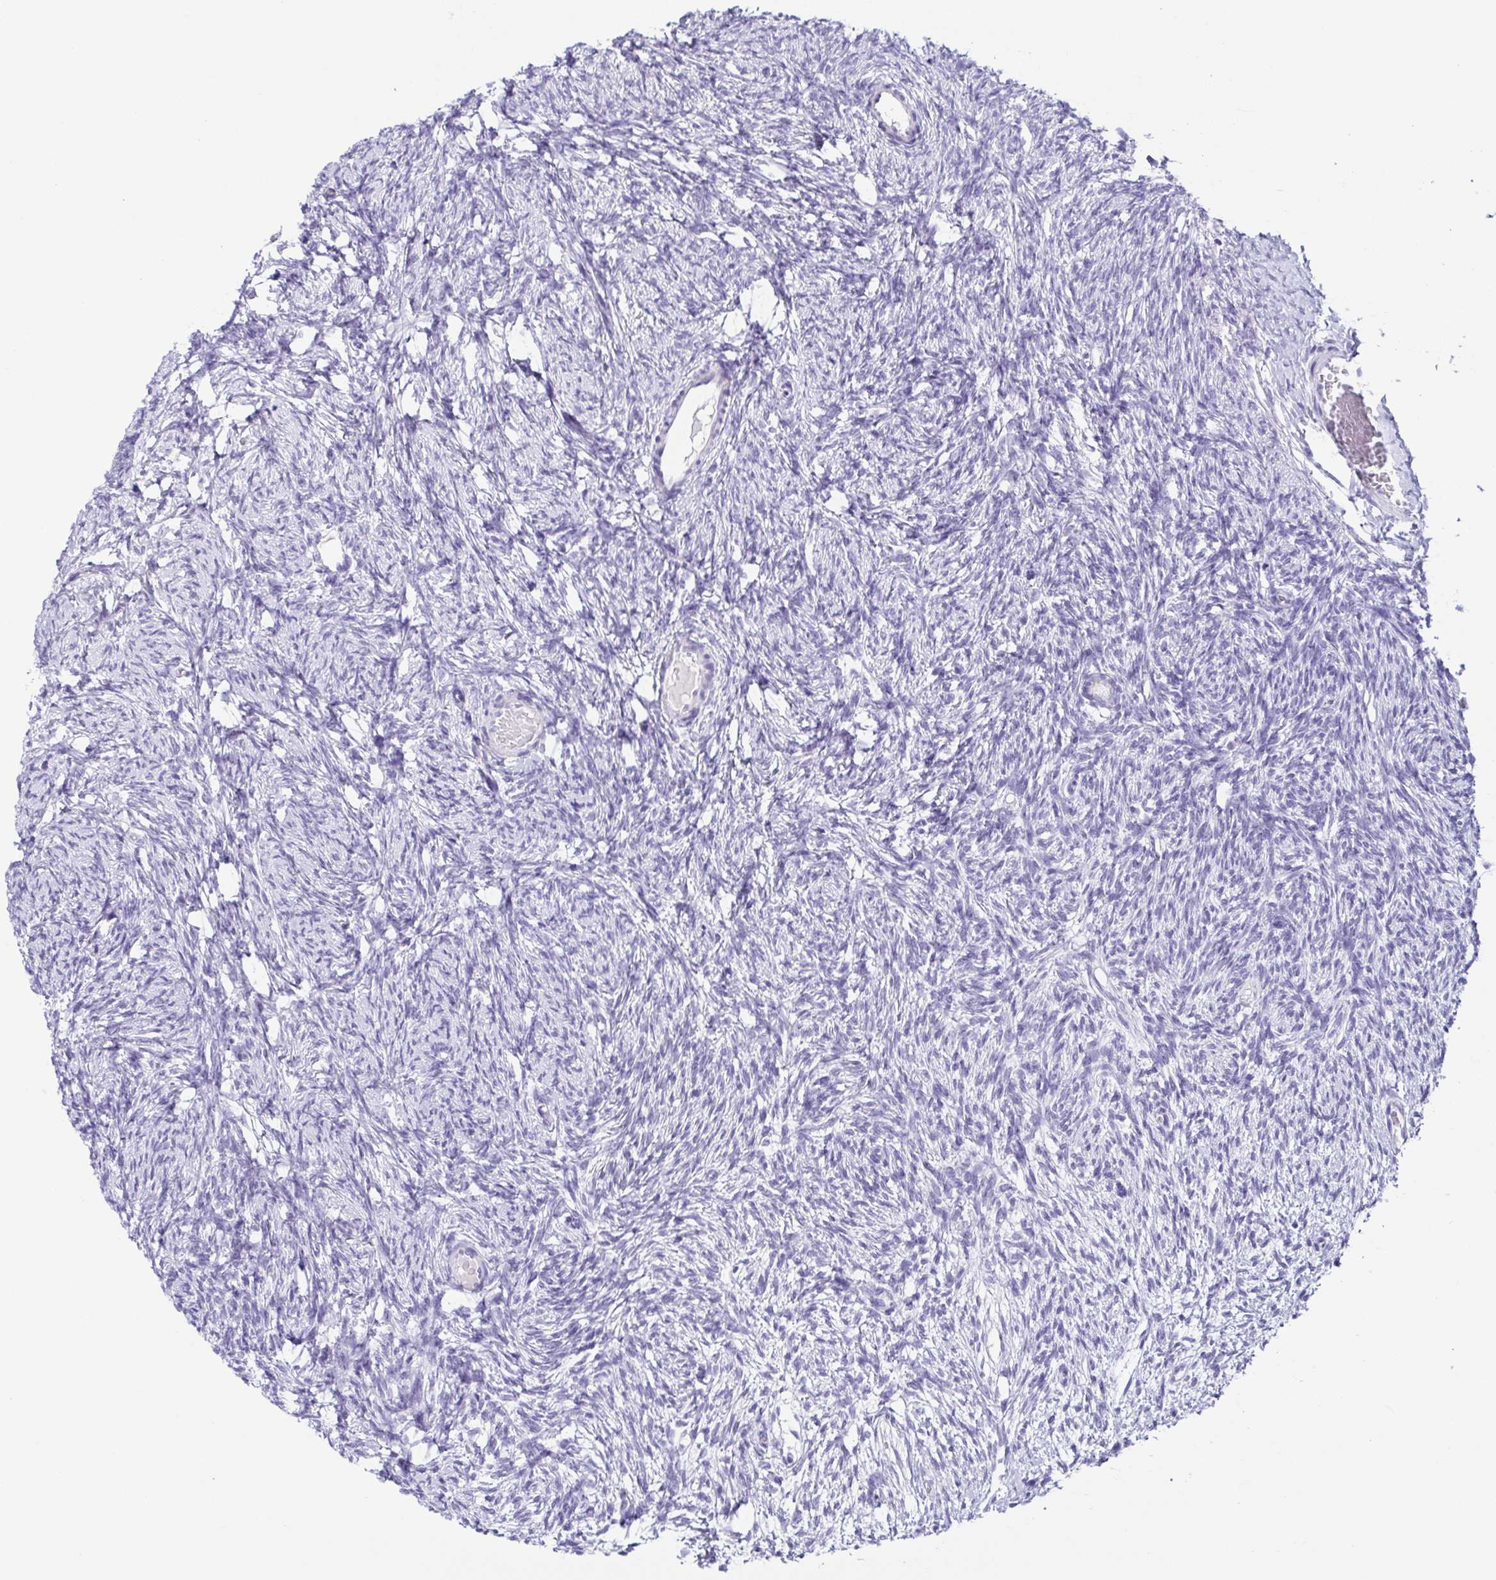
{"staining": {"intensity": "negative", "quantity": "none", "location": "none"}, "tissue": "ovary", "cell_type": "Ovarian stroma cells", "image_type": "normal", "snomed": [{"axis": "morphology", "description": "Normal tissue, NOS"}, {"axis": "topography", "description": "Ovary"}], "caption": "Ovary stained for a protein using immunohistochemistry (IHC) displays no staining ovarian stroma cells.", "gene": "AZU1", "patient": {"sex": "female", "age": 33}}